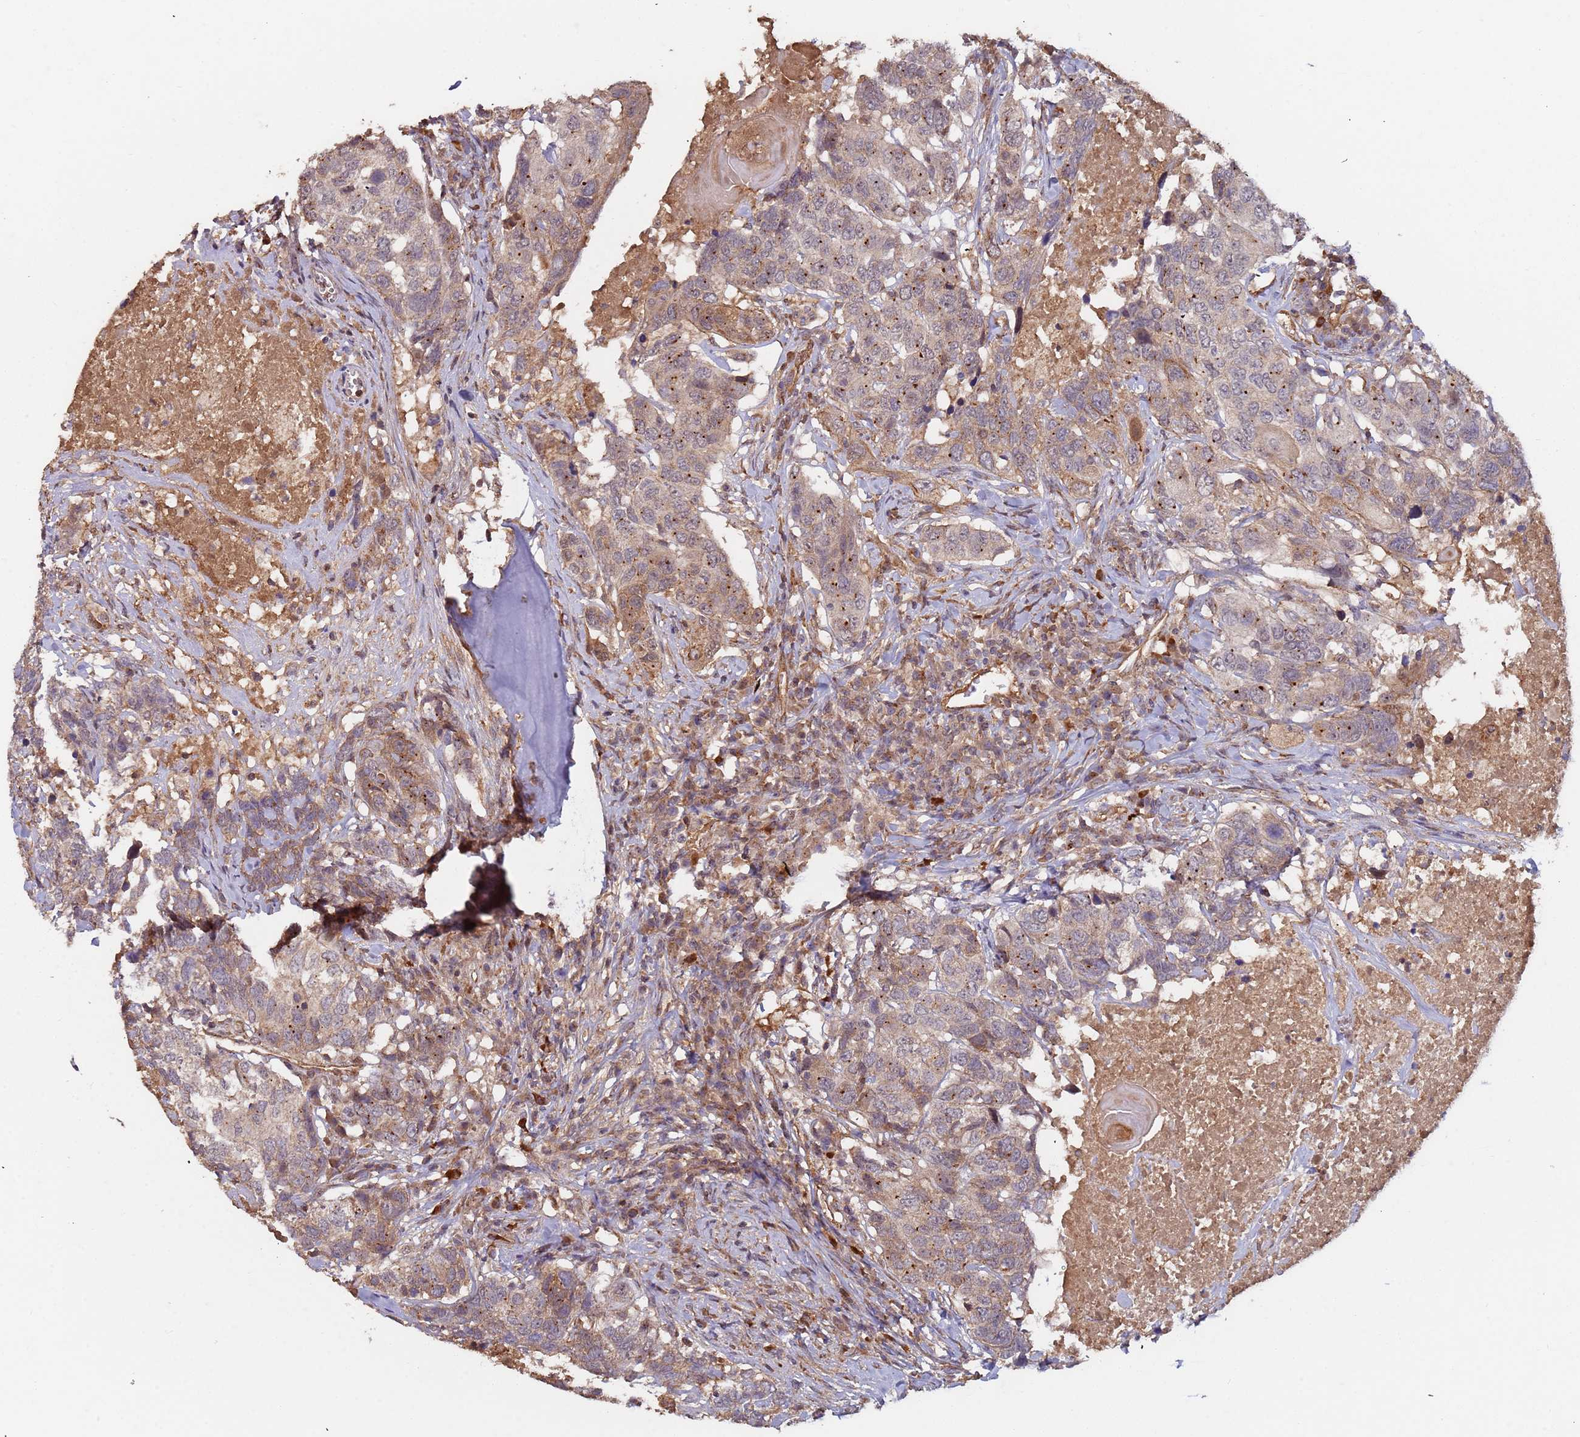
{"staining": {"intensity": "weak", "quantity": "25%-75%", "location": "cytoplasmic/membranous"}, "tissue": "head and neck cancer", "cell_type": "Tumor cells", "image_type": "cancer", "snomed": [{"axis": "morphology", "description": "Squamous cell carcinoma, NOS"}, {"axis": "topography", "description": "Head-Neck"}], "caption": "Protein staining of head and neck cancer tissue demonstrates weak cytoplasmic/membranous positivity in approximately 25%-75% of tumor cells.", "gene": "KANSL1L", "patient": {"sex": "male", "age": 66}}